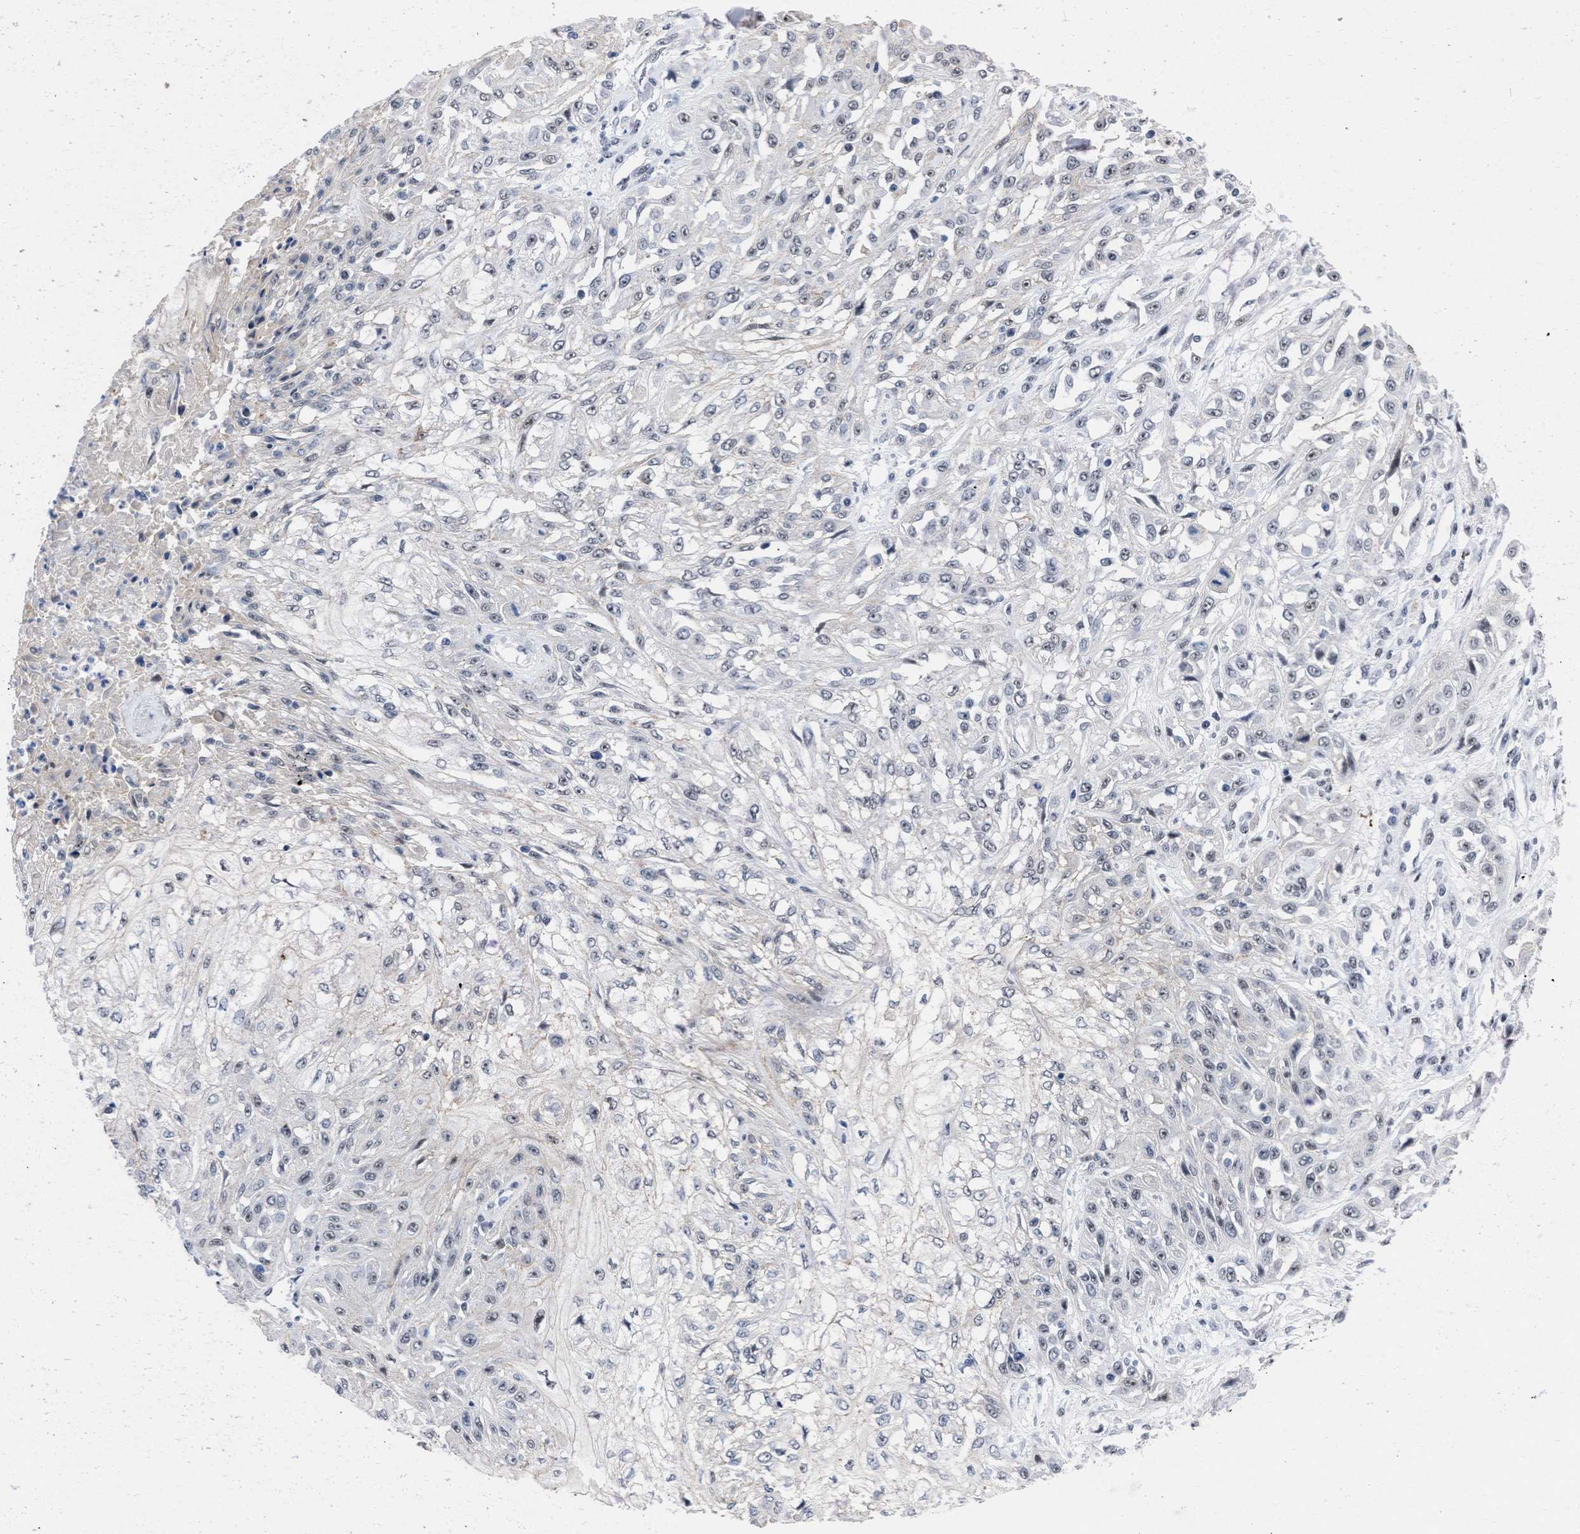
{"staining": {"intensity": "weak", "quantity": "<25%", "location": "nuclear"}, "tissue": "skin cancer", "cell_type": "Tumor cells", "image_type": "cancer", "snomed": [{"axis": "morphology", "description": "Squamous cell carcinoma, NOS"}, {"axis": "morphology", "description": "Squamous cell carcinoma, metastatic, NOS"}, {"axis": "topography", "description": "Skin"}, {"axis": "topography", "description": "Lymph node"}], "caption": "Immunohistochemical staining of skin cancer demonstrates no significant positivity in tumor cells.", "gene": "DDX41", "patient": {"sex": "male", "age": 75}}